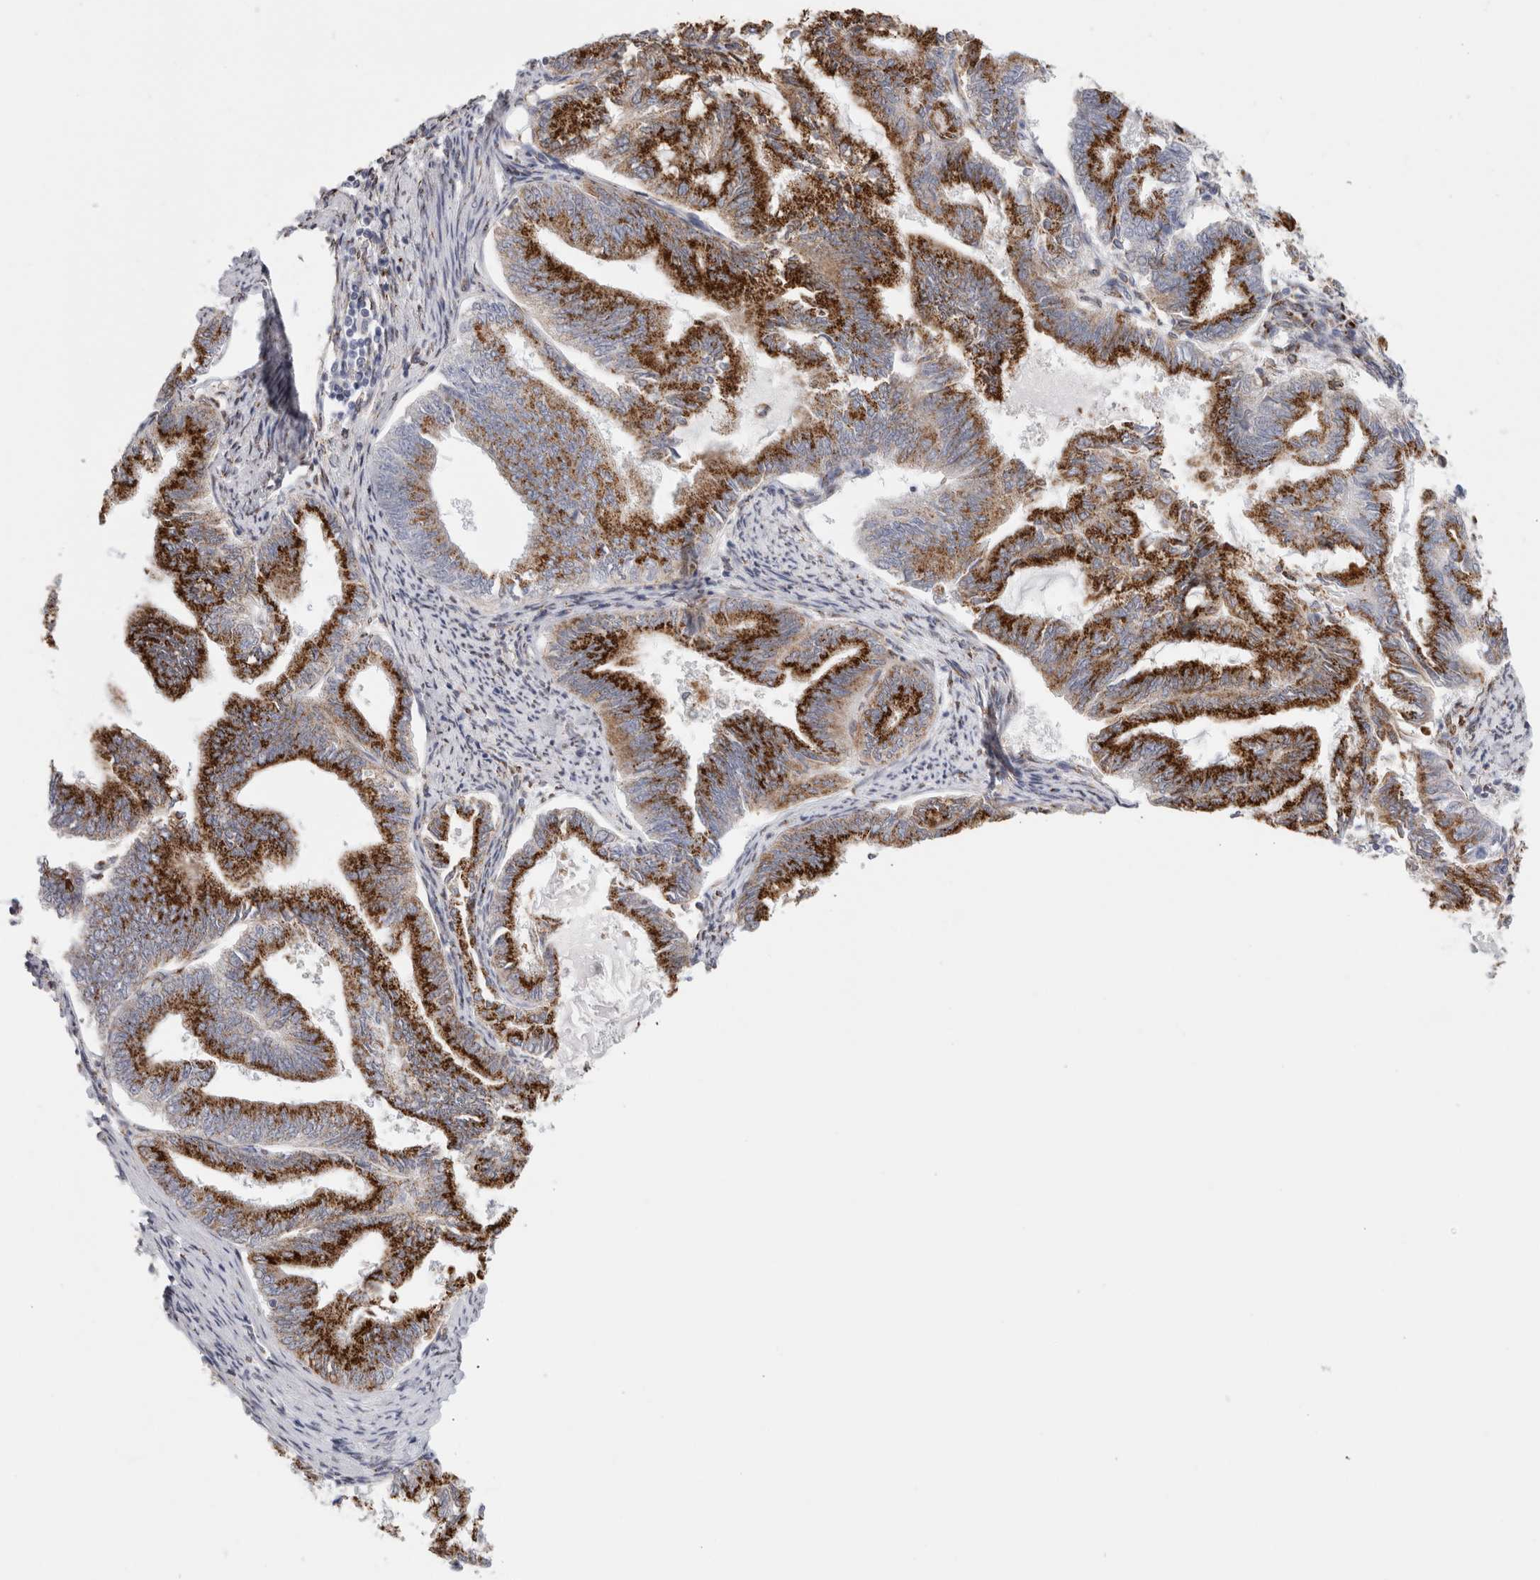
{"staining": {"intensity": "strong", "quantity": ">75%", "location": "cytoplasmic/membranous"}, "tissue": "endometrial cancer", "cell_type": "Tumor cells", "image_type": "cancer", "snomed": [{"axis": "morphology", "description": "Adenocarcinoma, NOS"}, {"axis": "topography", "description": "Endometrium"}], "caption": "Endometrial cancer was stained to show a protein in brown. There is high levels of strong cytoplasmic/membranous staining in approximately >75% of tumor cells.", "gene": "MCFD2", "patient": {"sex": "female", "age": 86}}